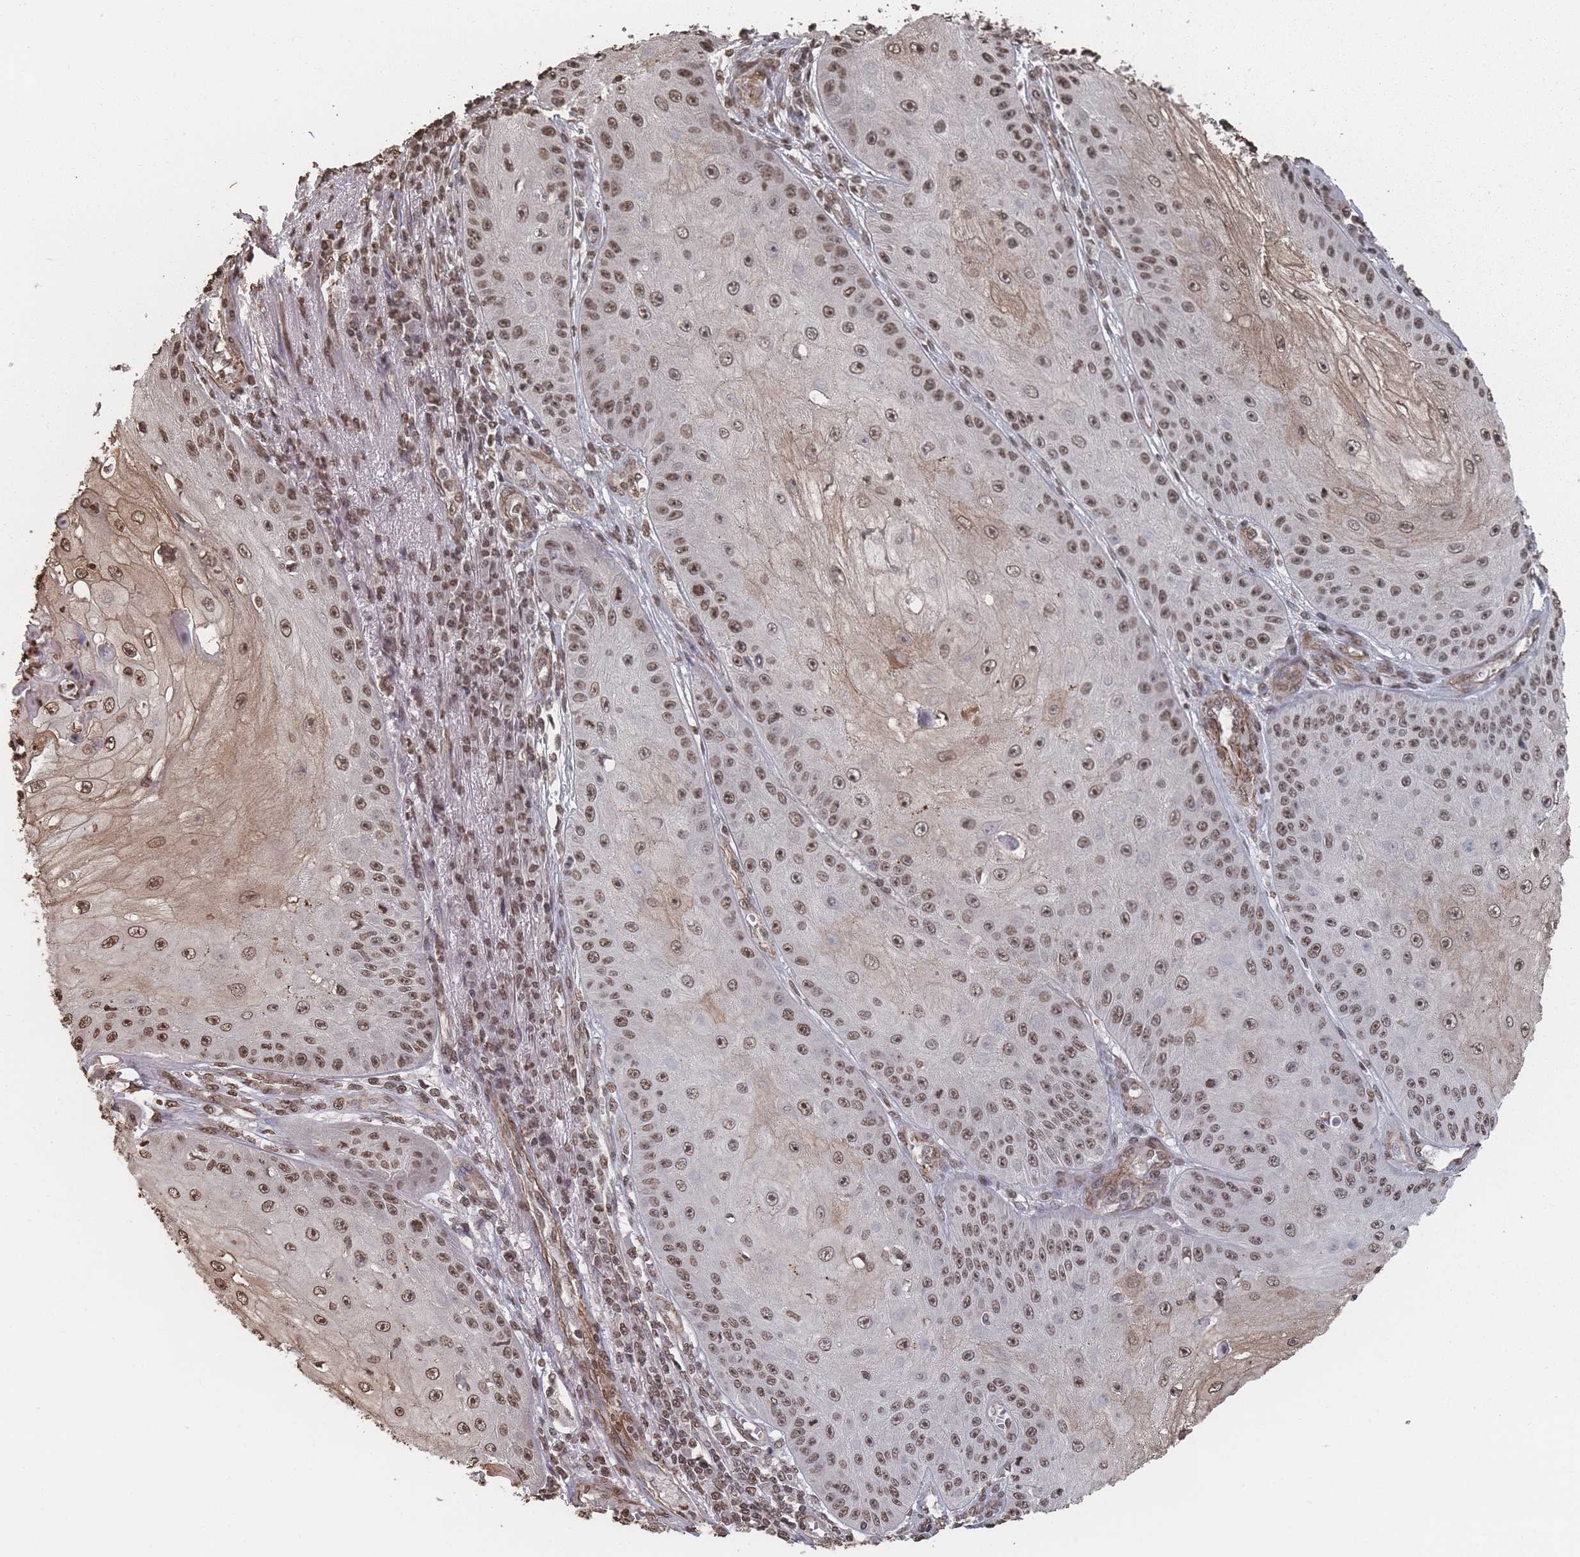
{"staining": {"intensity": "moderate", "quantity": ">75%", "location": "nuclear"}, "tissue": "skin cancer", "cell_type": "Tumor cells", "image_type": "cancer", "snomed": [{"axis": "morphology", "description": "Squamous cell carcinoma, NOS"}, {"axis": "topography", "description": "Skin"}], "caption": "Immunohistochemistry (IHC) of human skin squamous cell carcinoma reveals medium levels of moderate nuclear positivity in approximately >75% of tumor cells.", "gene": "PLEKHG5", "patient": {"sex": "male", "age": 70}}